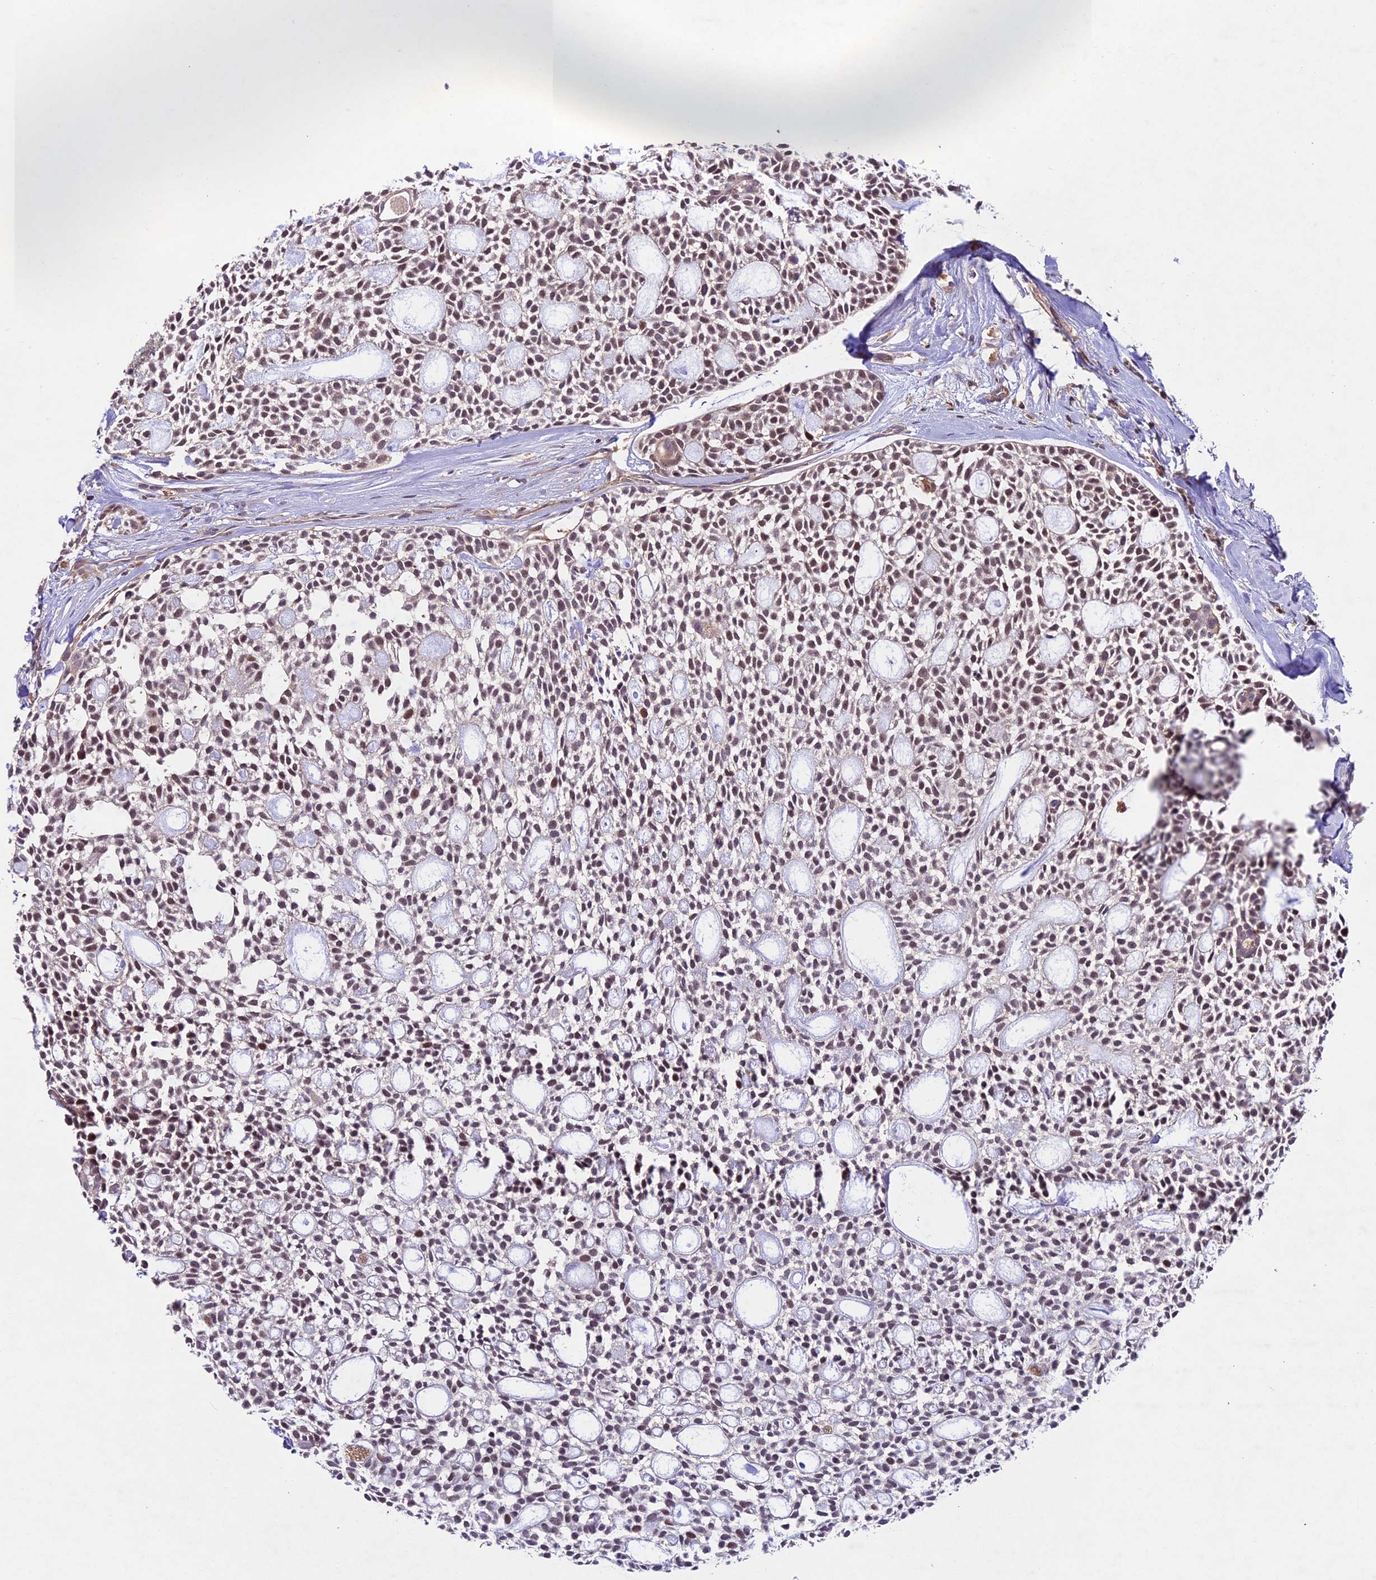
{"staining": {"intensity": "moderate", "quantity": "25%-75%", "location": "nuclear"}, "tissue": "head and neck cancer", "cell_type": "Tumor cells", "image_type": "cancer", "snomed": [{"axis": "morphology", "description": "Adenocarcinoma, NOS"}, {"axis": "topography", "description": "Subcutis"}, {"axis": "topography", "description": "Head-Neck"}], "caption": "Immunohistochemistry (IHC) image of head and neck cancer stained for a protein (brown), which shows medium levels of moderate nuclear staining in about 25%-75% of tumor cells.", "gene": "TBC1D1", "patient": {"sex": "female", "age": 73}}